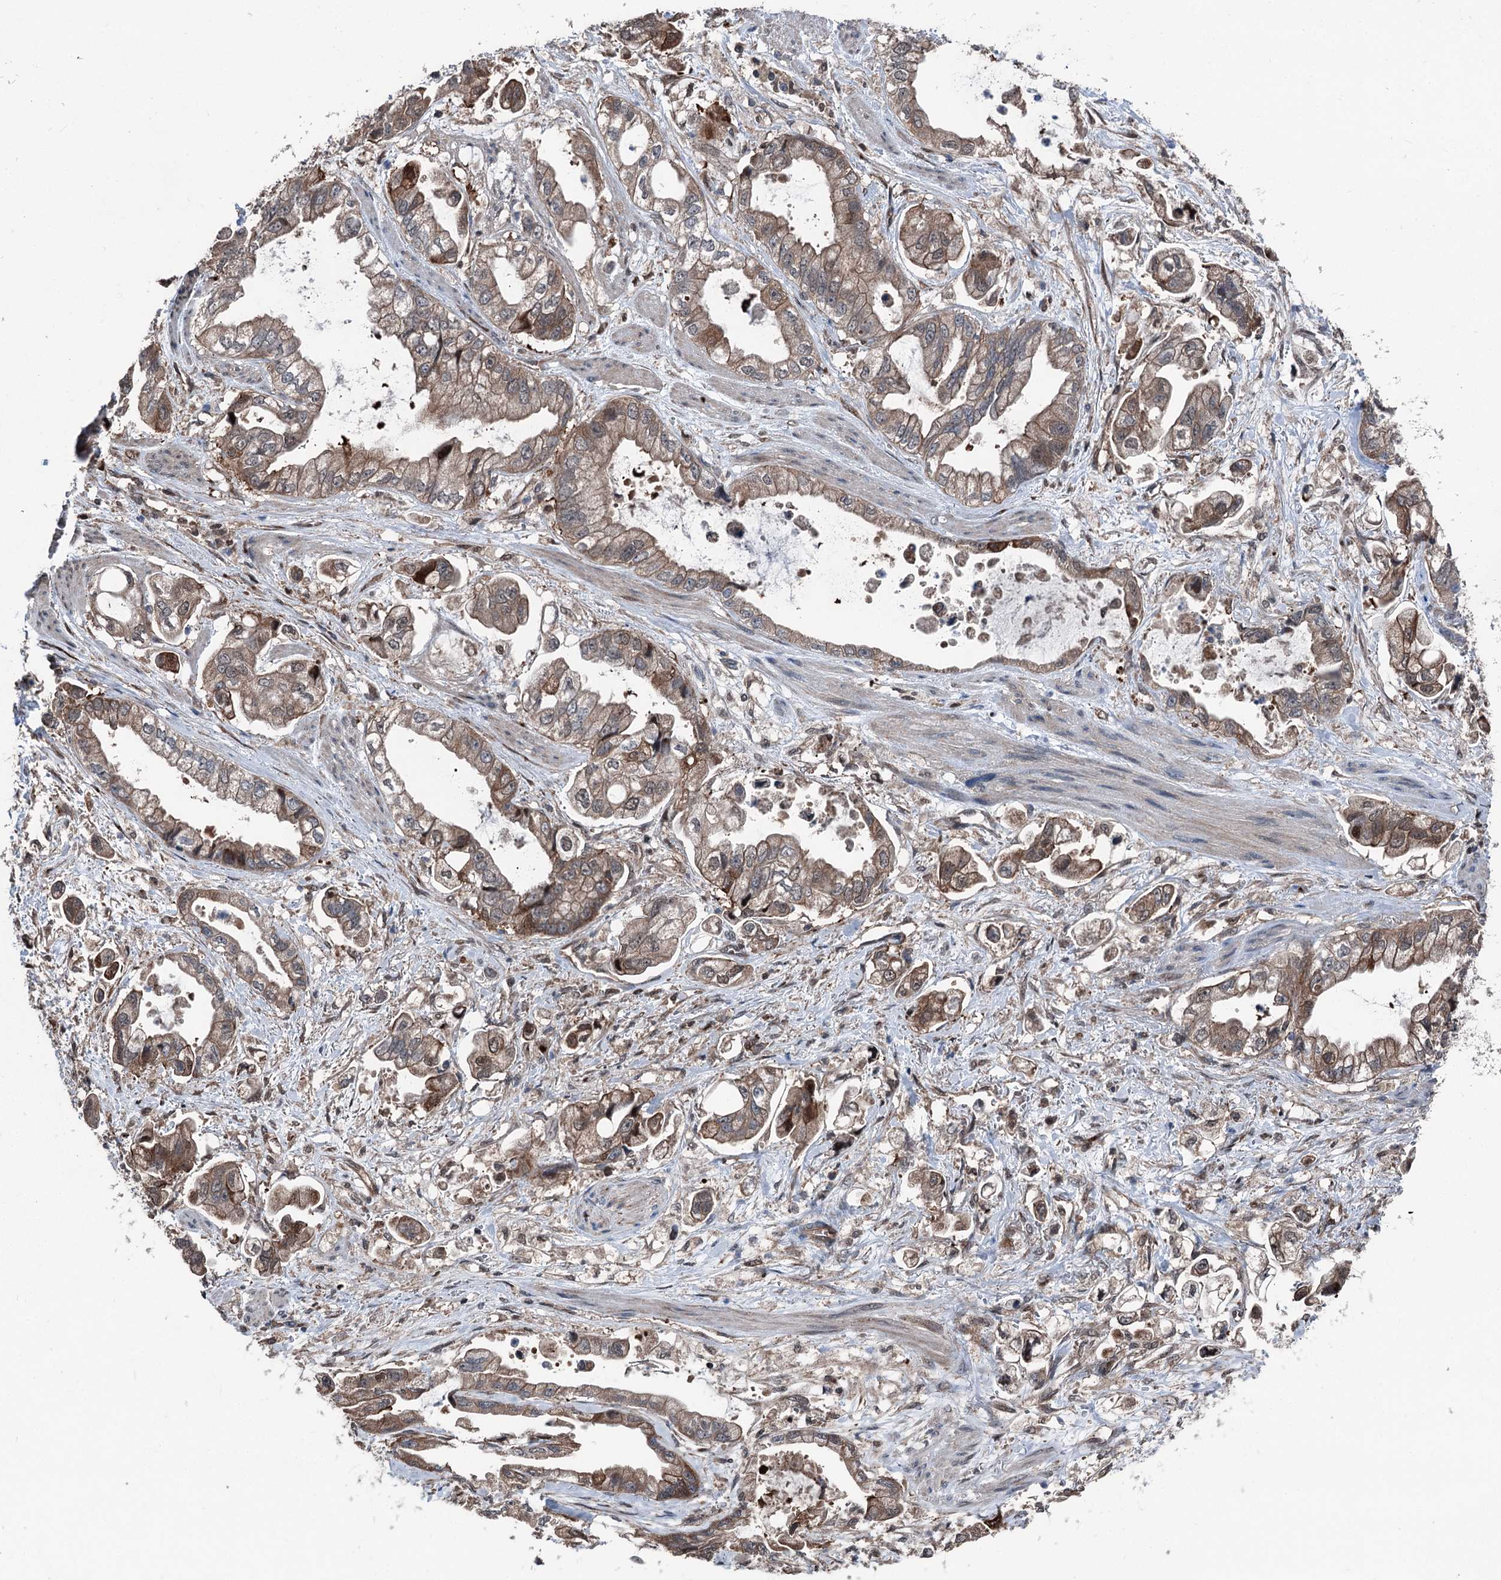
{"staining": {"intensity": "moderate", "quantity": ">75%", "location": "cytoplasmic/membranous"}, "tissue": "stomach cancer", "cell_type": "Tumor cells", "image_type": "cancer", "snomed": [{"axis": "morphology", "description": "Adenocarcinoma, NOS"}, {"axis": "topography", "description": "Stomach"}], "caption": "Protein staining exhibits moderate cytoplasmic/membranous positivity in about >75% of tumor cells in stomach cancer (adenocarcinoma).", "gene": "PSMD13", "patient": {"sex": "male", "age": 62}}